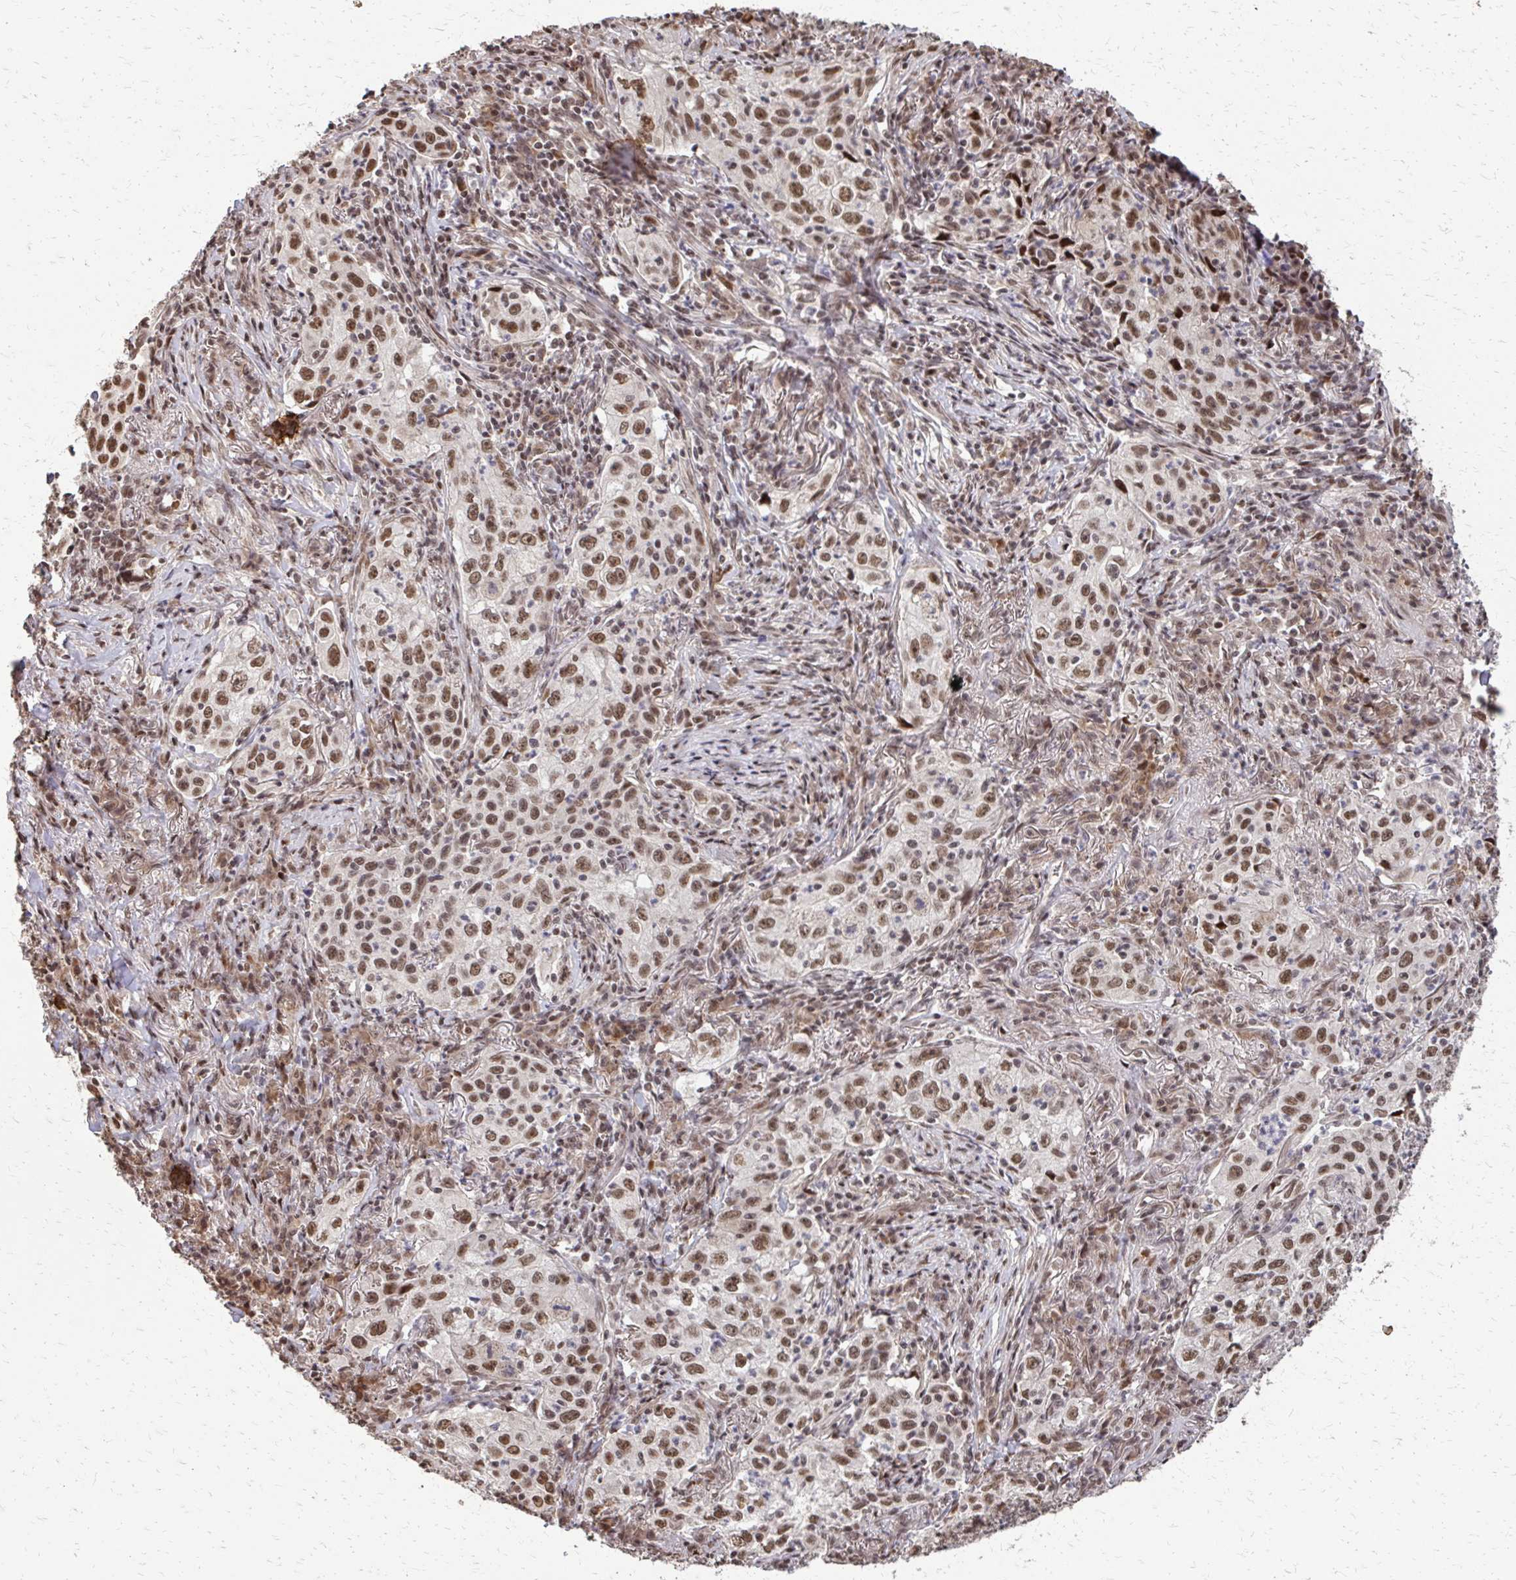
{"staining": {"intensity": "moderate", "quantity": ">75%", "location": "nuclear"}, "tissue": "lung cancer", "cell_type": "Tumor cells", "image_type": "cancer", "snomed": [{"axis": "morphology", "description": "Squamous cell carcinoma, NOS"}, {"axis": "topography", "description": "Lung"}], "caption": "Protein expression by immunohistochemistry displays moderate nuclear positivity in approximately >75% of tumor cells in lung cancer (squamous cell carcinoma).", "gene": "SS18", "patient": {"sex": "male", "age": 71}}